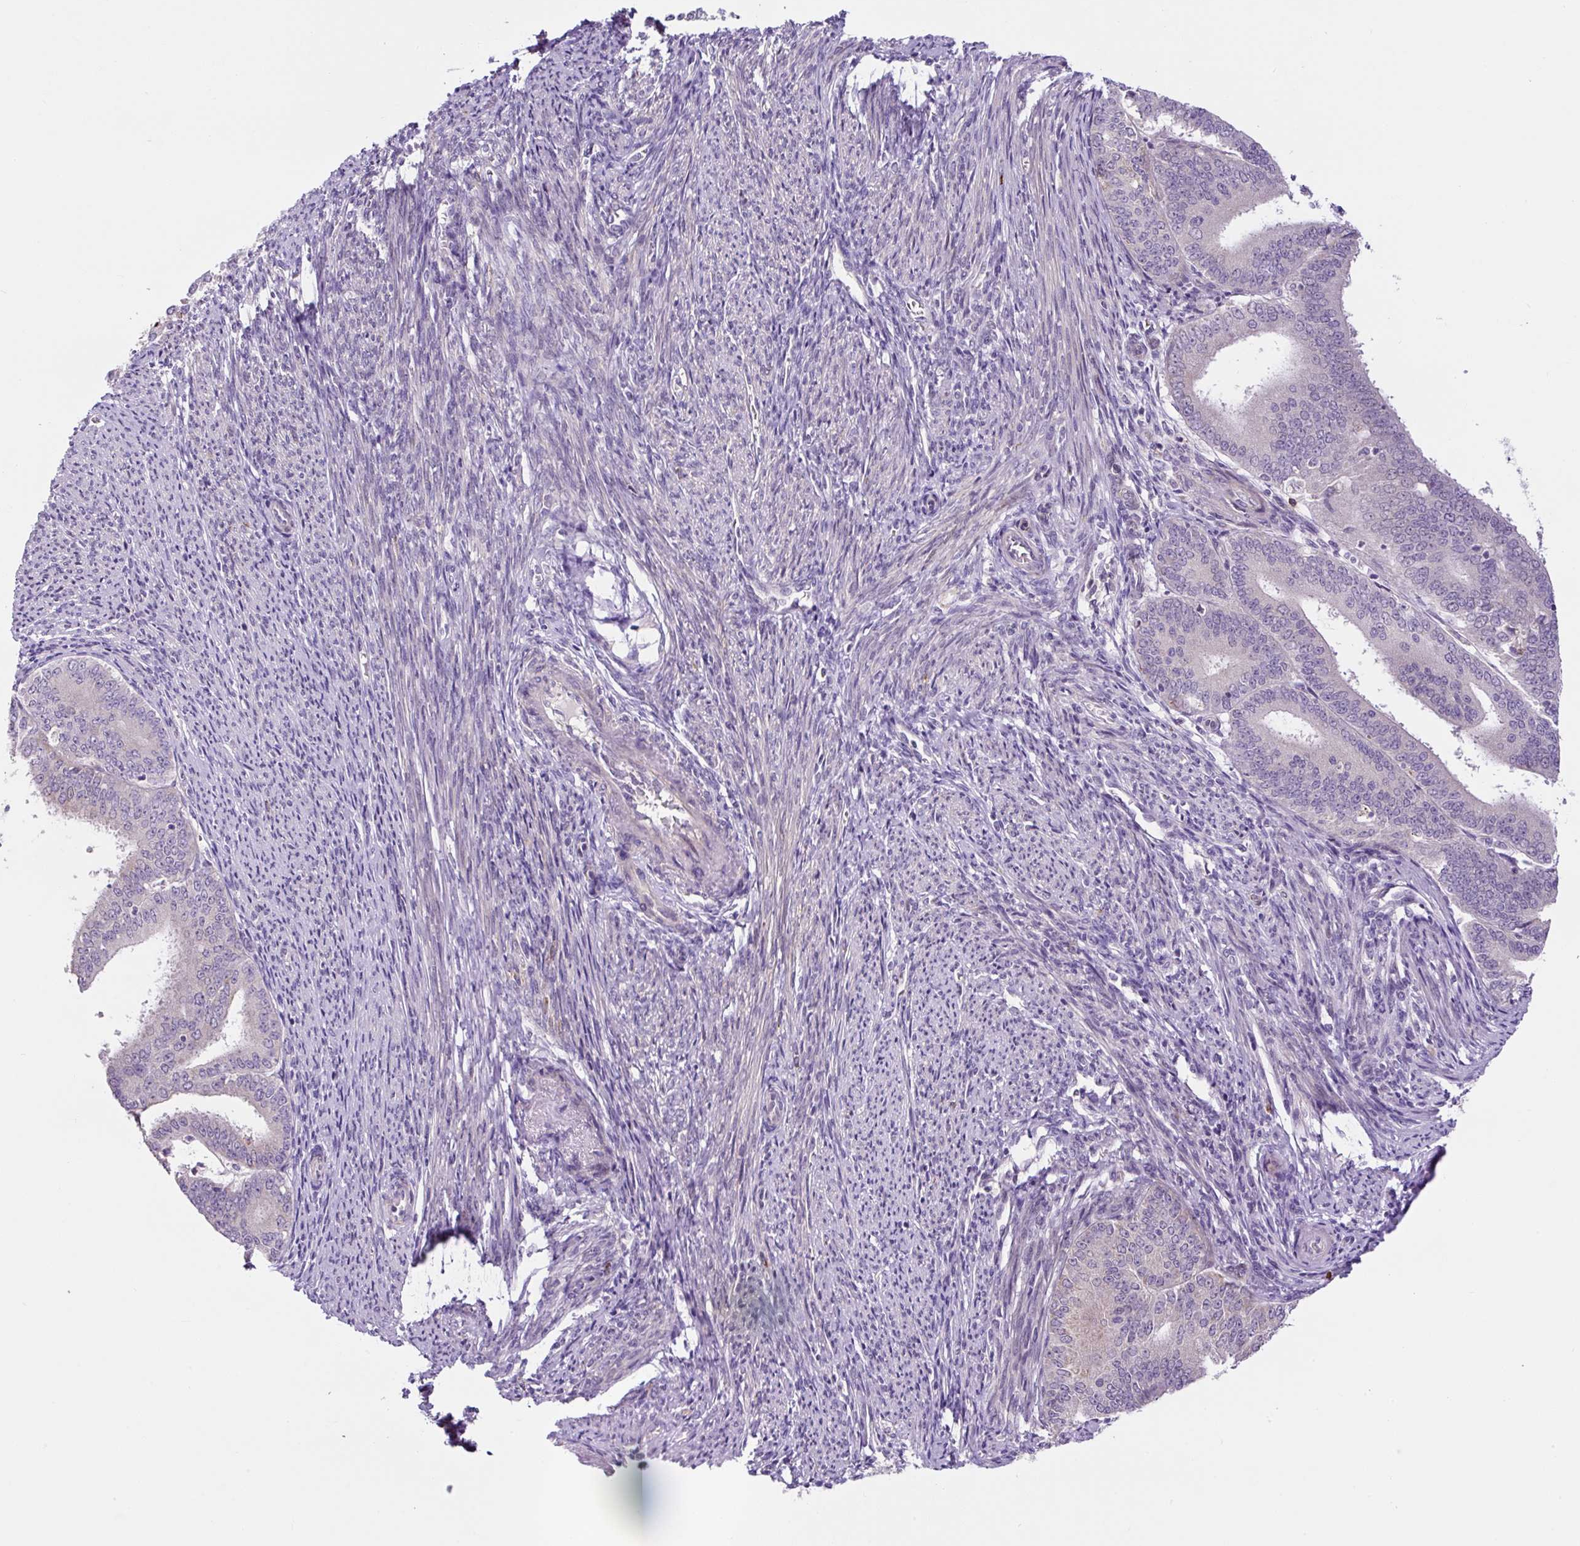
{"staining": {"intensity": "strong", "quantity": "<25%", "location": "cytoplasmic/membranous"}, "tissue": "endometrial cancer", "cell_type": "Tumor cells", "image_type": "cancer", "snomed": [{"axis": "morphology", "description": "Adenocarcinoma, NOS"}, {"axis": "topography", "description": "Endometrium"}], "caption": "This is a photomicrograph of immunohistochemistry (IHC) staining of endometrial adenocarcinoma, which shows strong positivity in the cytoplasmic/membranous of tumor cells.", "gene": "OGDHL", "patient": {"sex": "female", "age": 63}}